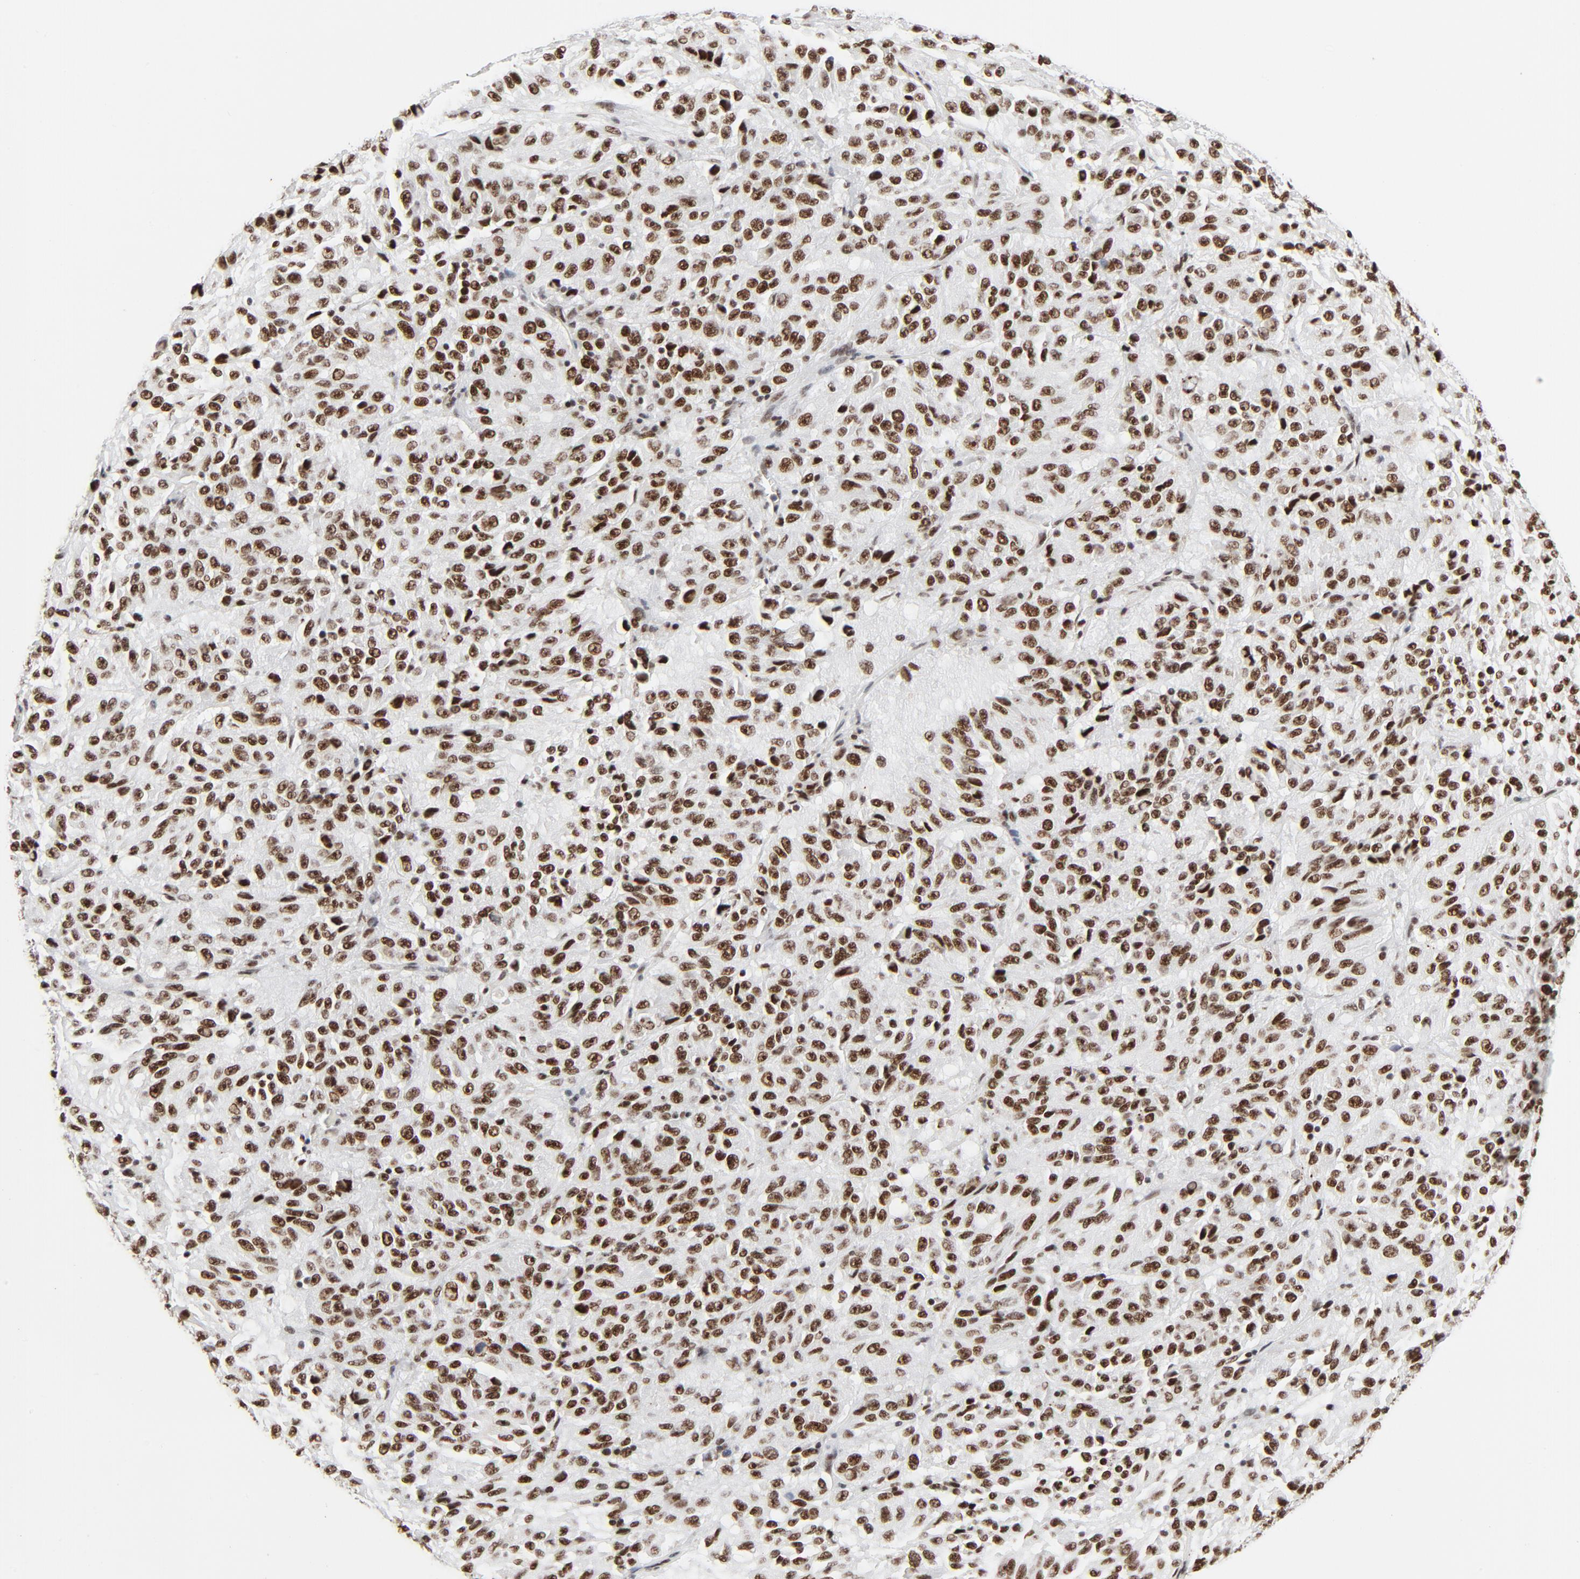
{"staining": {"intensity": "strong", "quantity": ">75%", "location": "nuclear"}, "tissue": "melanoma", "cell_type": "Tumor cells", "image_type": "cancer", "snomed": [{"axis": "morphology", "description": "Malignant melanoma, Metastatic site"}, {"axis": "topography", "description": "Lung"}], "caption": "Approximately >75% of tumor cells in melanoma exhibit strong nuclear protein staining as visualized by brown immunohistochemical staining.", "gene": "GTF2H1", "patient": {"sex": "male", "age": 64}}